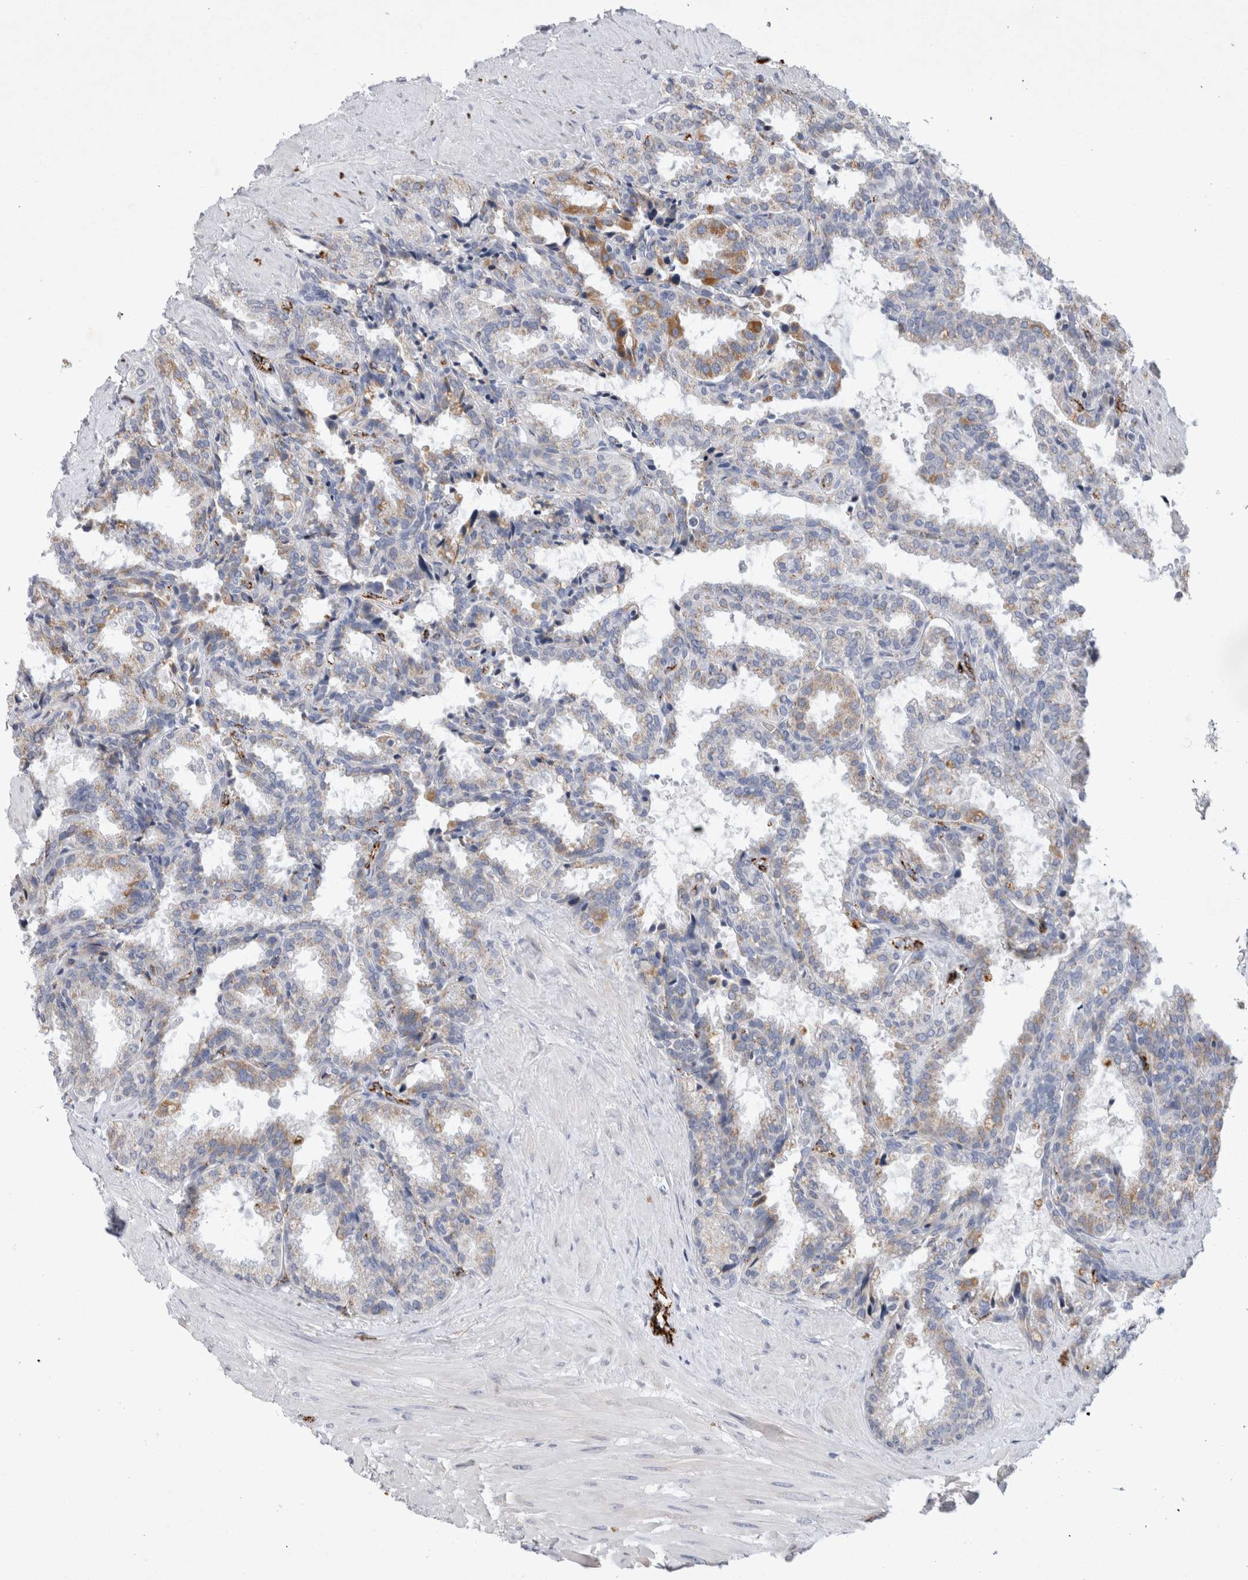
{"staining": {"intensity": "weak", "quantity": "25%-75%", "location": "cytoplasmic/membranous"}, "tissue": "seminal vesicle", "cell_type": "Glandular cells", "image_type": "normal", "snomed": [{"axis": "morphology", "description": "Normal tissue, NOS"}, {"axis": "topography", "description": "Seminal veicle"}], "caption": "About 25%-75% of glandular cells in benign seminal vesicle show weak cytoplasmic/membranous protein positivity as visualized by brown immunohistochemical staining.", "gene": "IARS2", "patient": {"sex": "male", "age": 46}}